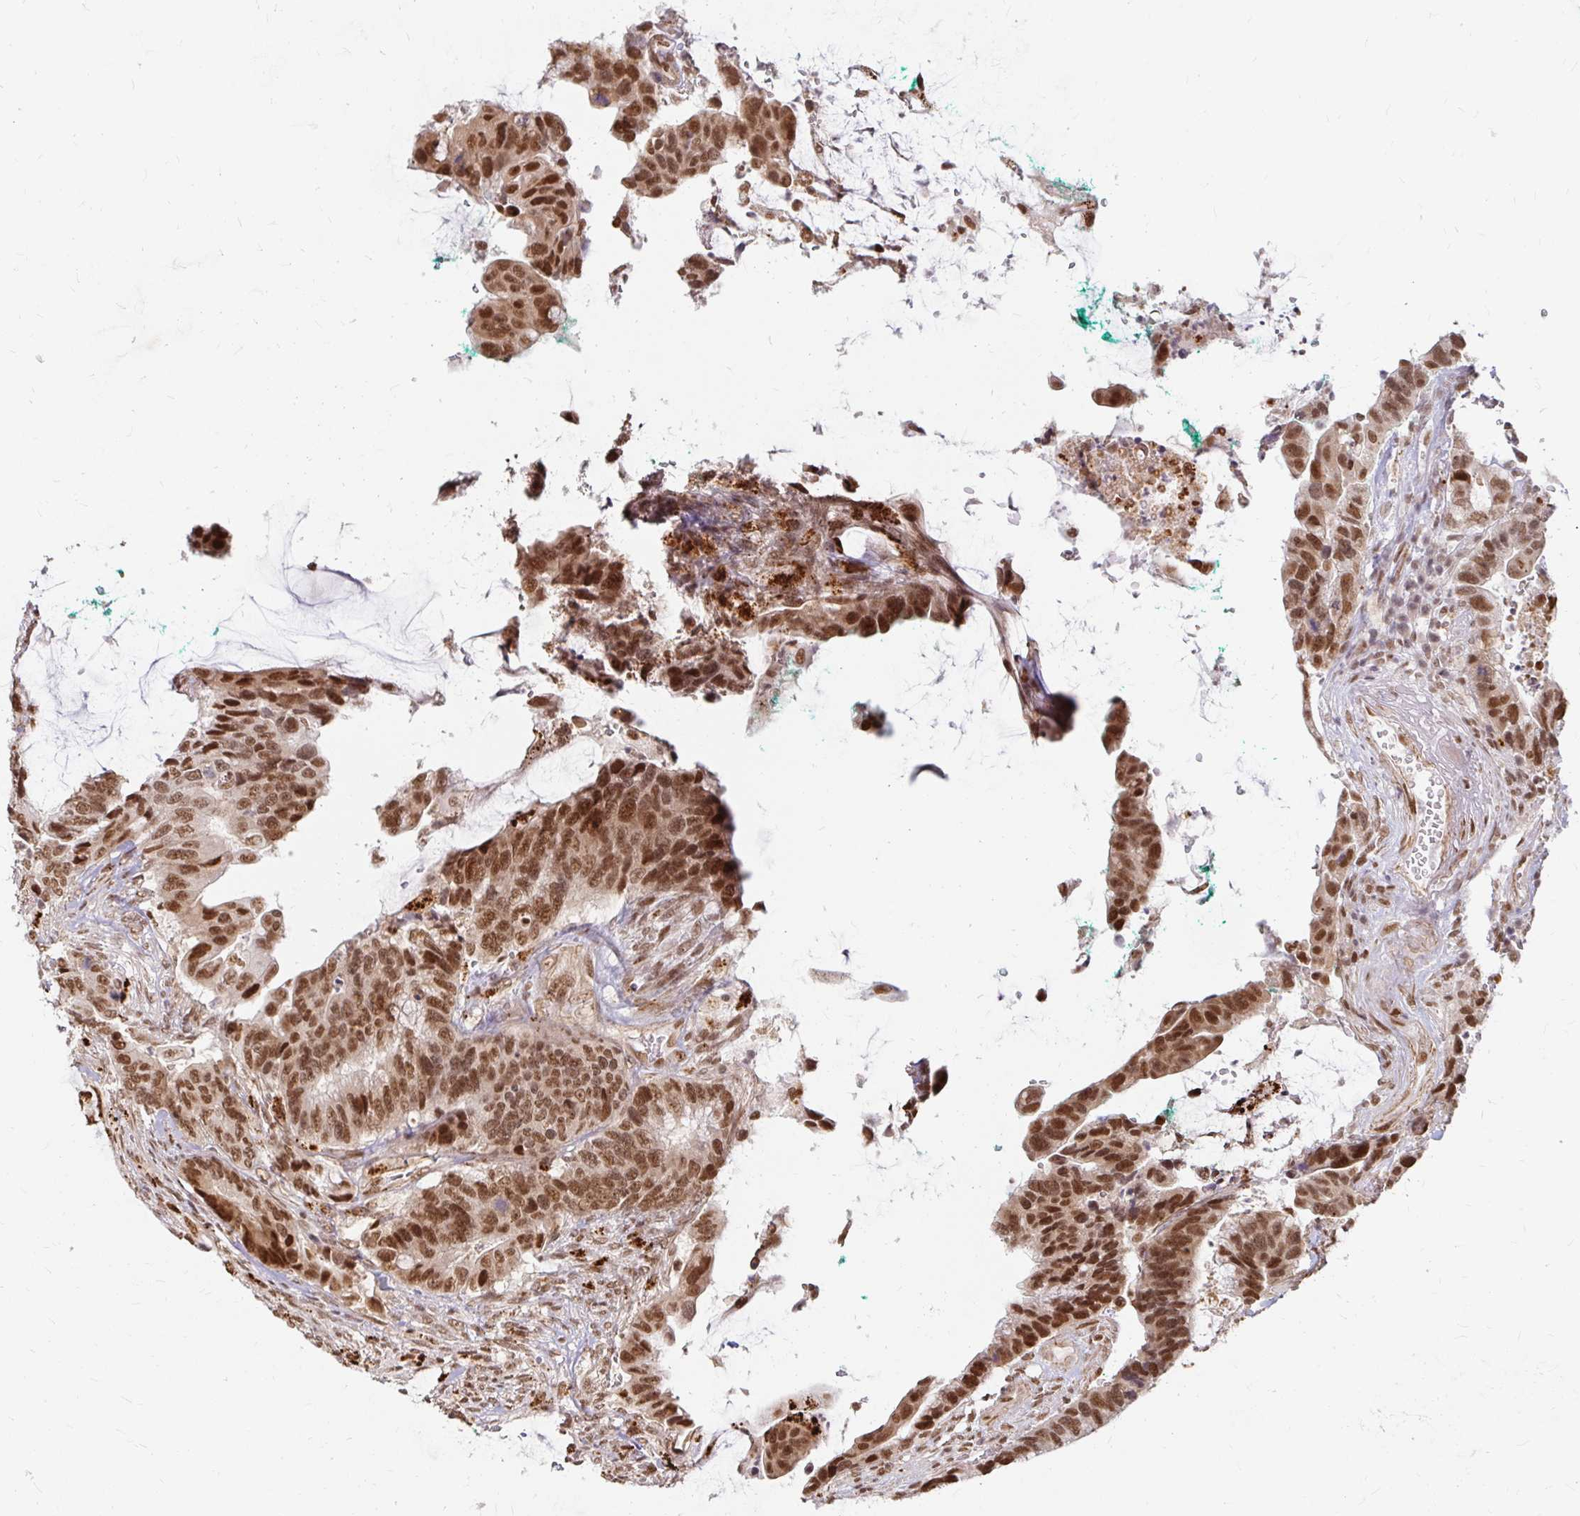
{"staining": {"intensity": "strong", "quantity": ">75%", "location": "nuclear"}, "tissue": "colorectal cancer", "cell_type": "Tumor cells", "image_type": "cancer", "snomed": [{"axis": "morphology", "description": "Adenocarcinoma, NOS"}, {"axis": "topography", "description": "Rectum"}], "caption": "Approximately >75% of tumor cells in colorectal cancer (adenocarcinoma) demonstrate strong nuclear protein positivity as visualized by brown immunohistochemical staining.", "gene": "HNRNPU", "patient": {"sex": "female", "age": 59}}